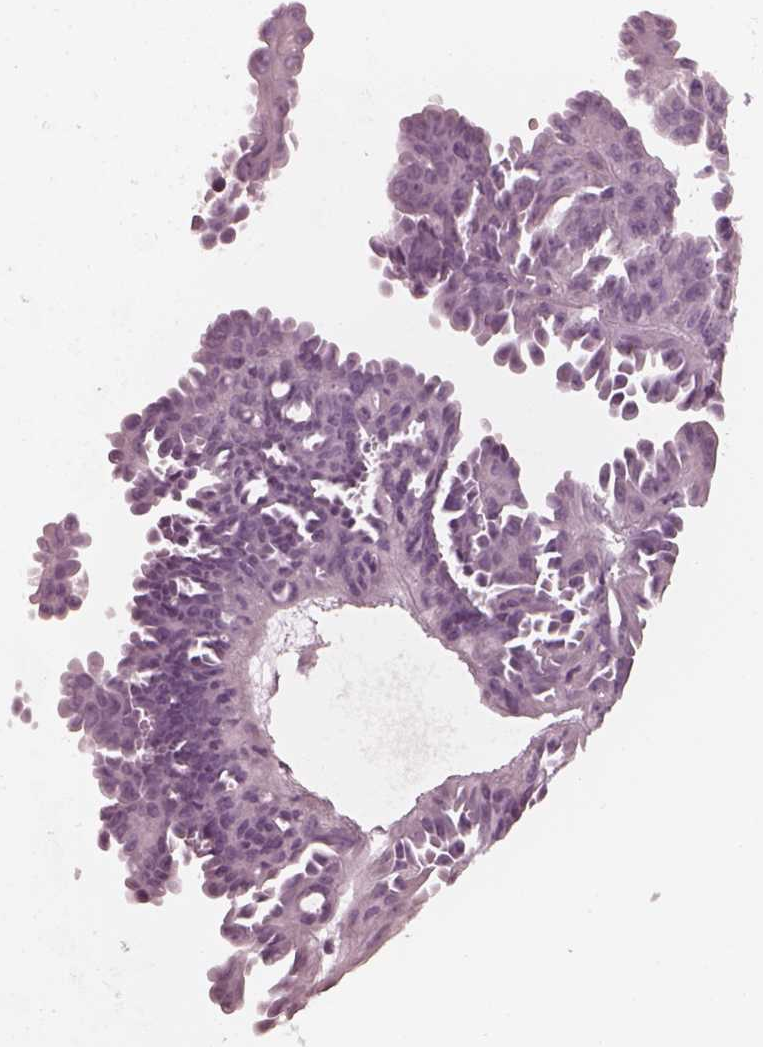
{"staining": {"intensity": "negative", "quantity": "none", "location": "none"}, "tissue": "ovarian cancer", "cell_type": "Tumor cells", "image_type": "cancer", "snomed": [{"axis": "morphology", "description": "Cystadenocarcinoma, serous, NOS"}, {"axis": "topography", "description": "Ovary"}], "caption": "Image shows no protein expression in tumor cells of ovarian serous cystadenocarcinoma tissue.", "gene": "RCVRN", "patient": {"sex": "female", "age": 71}}